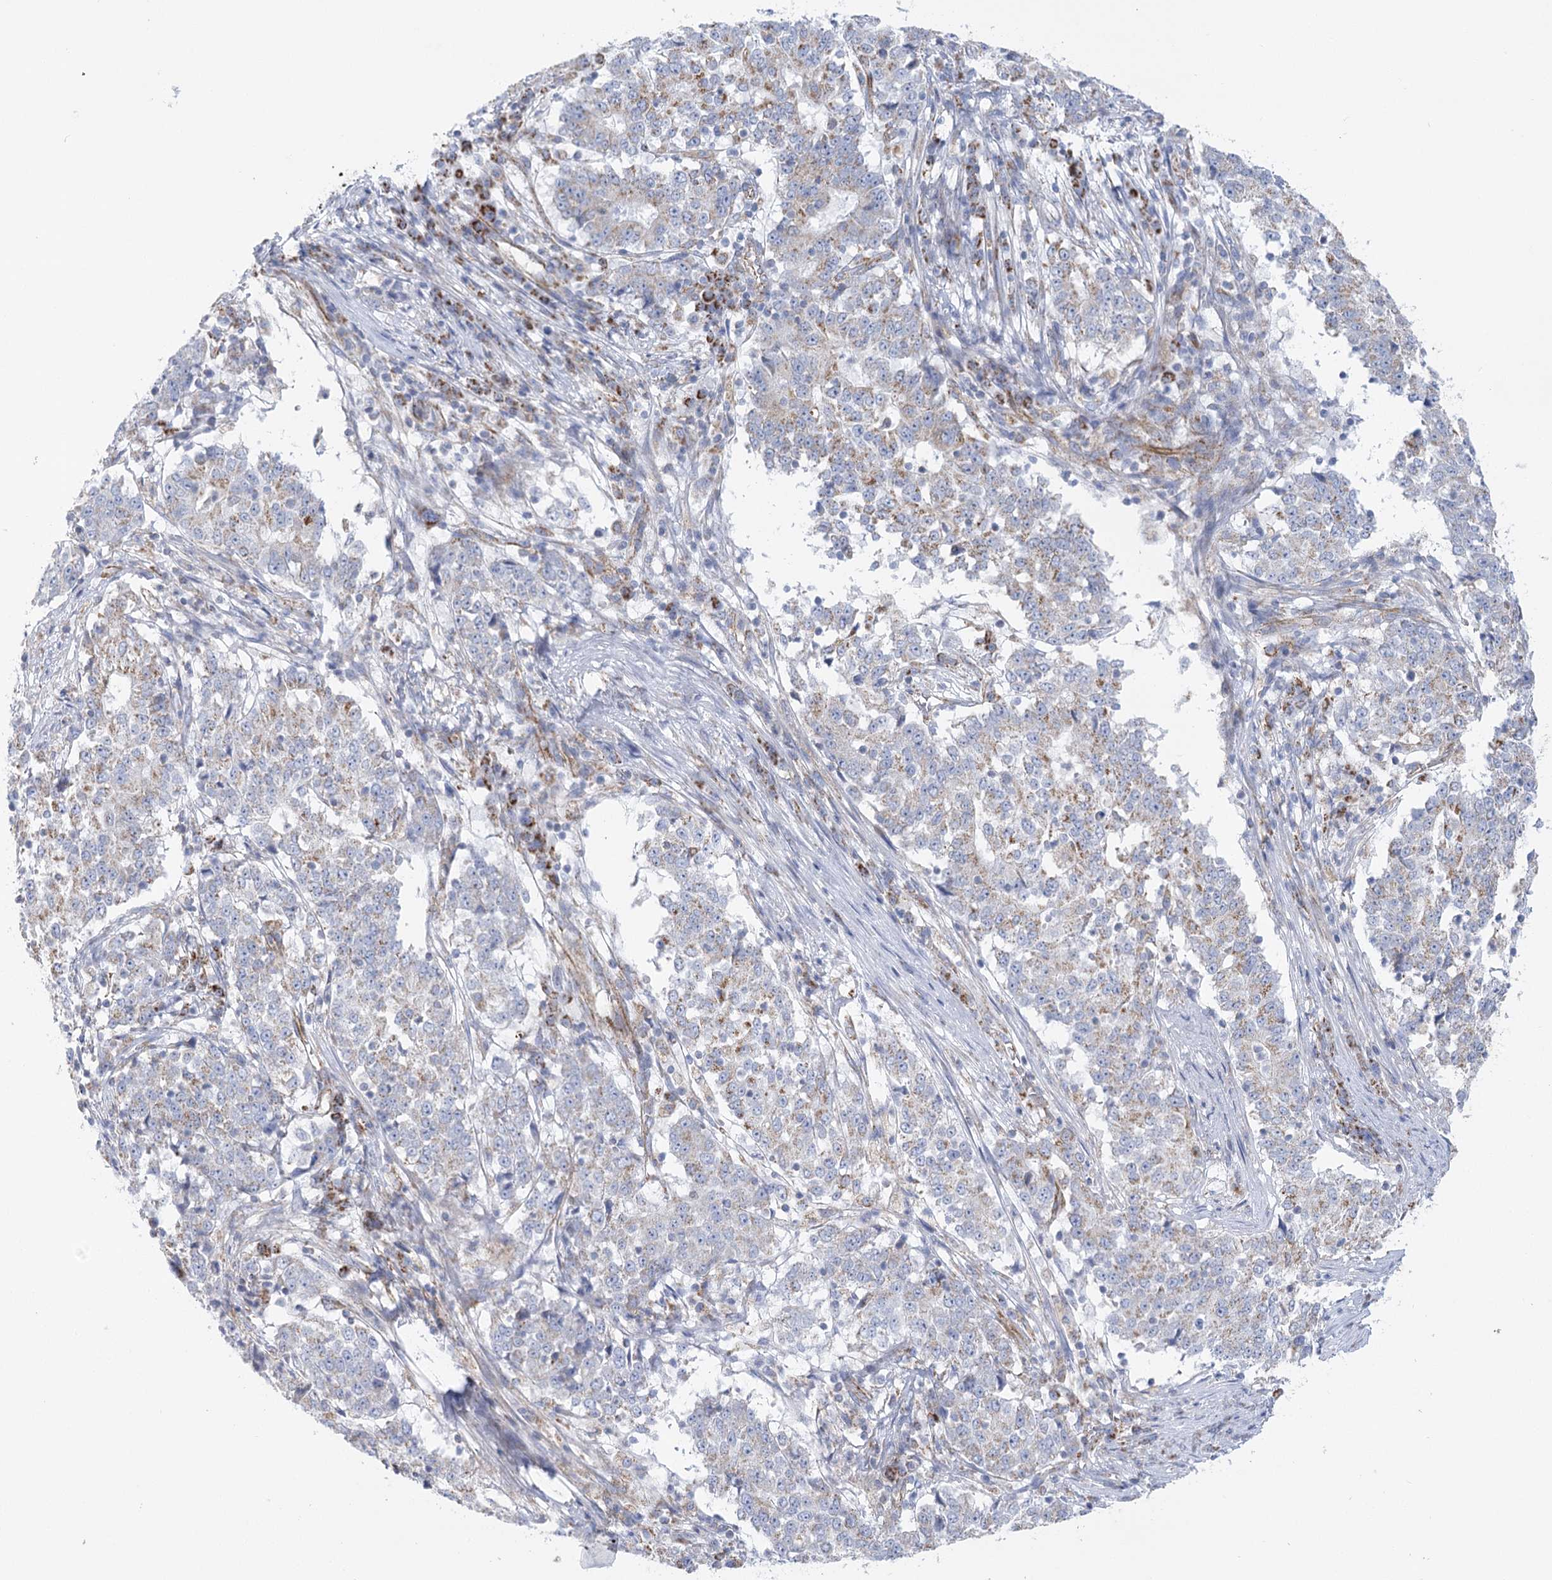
{"staining": {"intensity": "moderate", "quantity": "<25%", "location": "cytoplasmic/membranous"}, "tissue": "stomach cancer", "cell_type": "Tumor cells", "image_type": "cancer", "snomed": [{"axis": "morphology", "description": "Adenocarcinoma, NOS"}, {"axis": "topography", "description": "Stomach"}], "caption": "Moderate cytoplasmic/membranous protein staining is present in about <25% of tumor cells in stomach cancer (adenocarcinoma). The protein is stained brown, and the nuclei are stained in blue (DAB IHC with brightfield microscopy, high magnification).", "gene": "DHTKD1", "patient": {"sex": "male", "age": 59}}